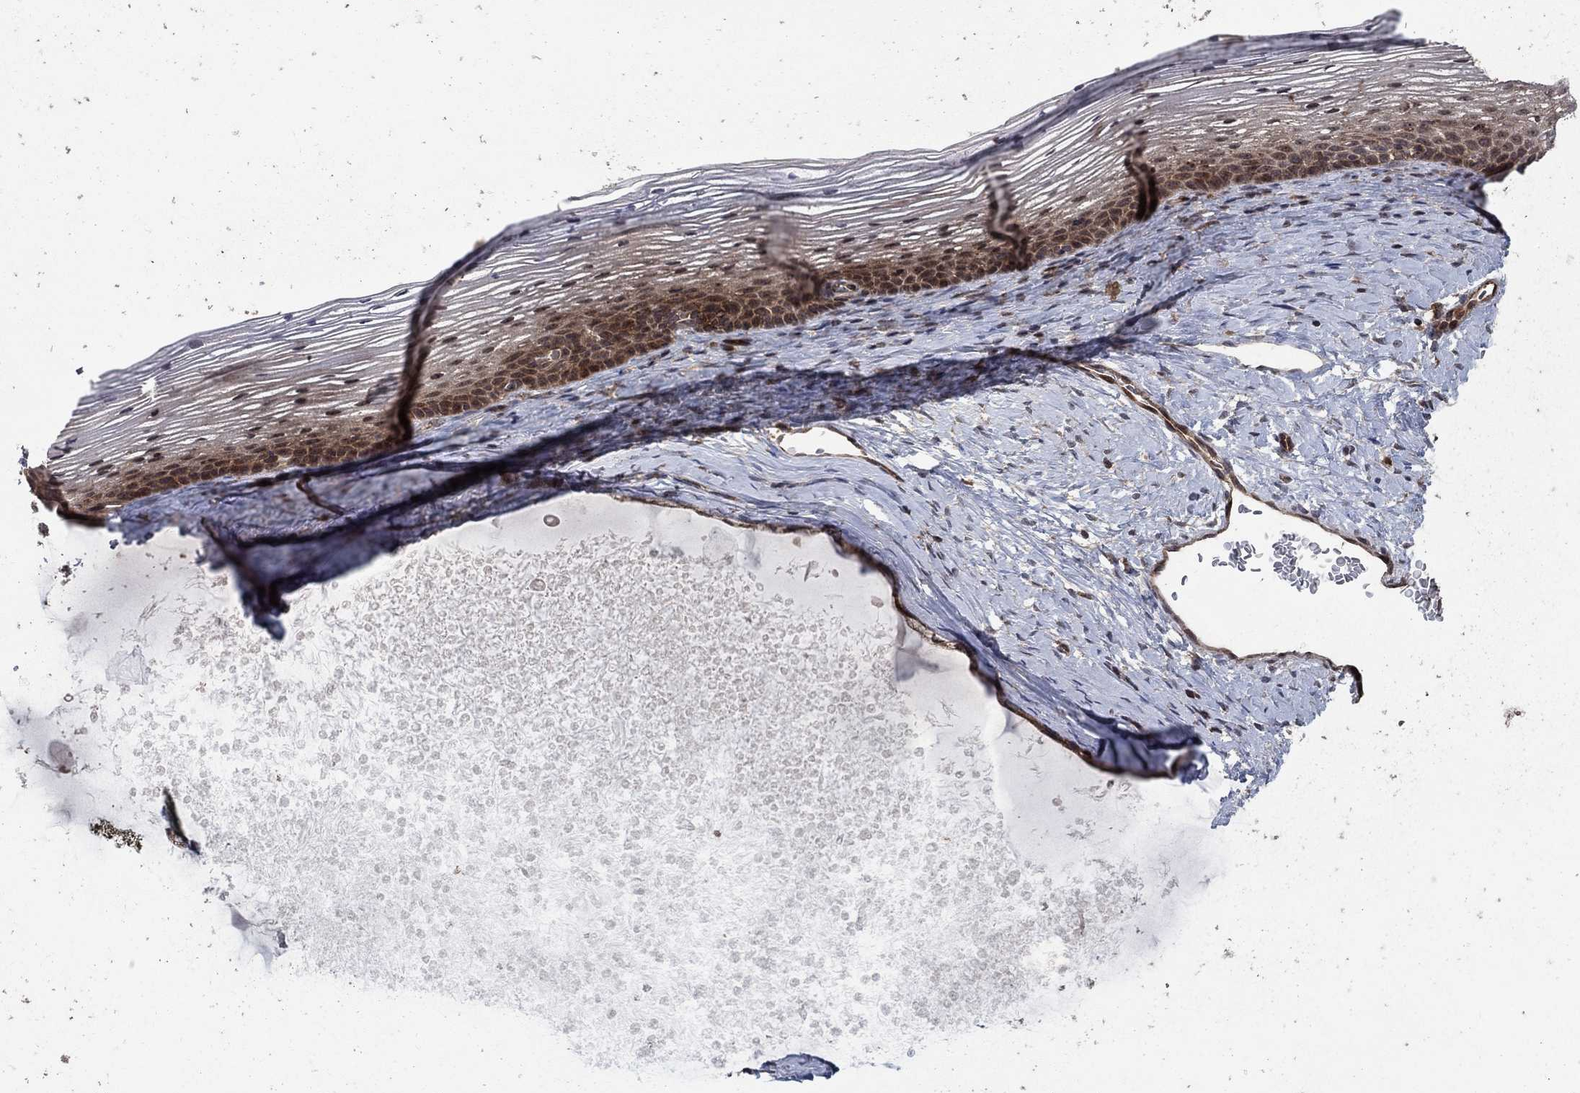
{"staining": {"intensity": "strong", "quantity": ">75%", "location": "cytoplasmic/membranous"}, "tissue": "cervix", "cell_type": "Glandular cells", "image_type": "normal", "snomed": [{"axis": "morphology", "description": "Normal tissue, NOS"}, {"axis": "topography", "description": "Cervix"}], "caption": "The micrograph exhibits staining of unremarkable cervix, revealing strong cytoplasmic/membranous protein positivity (brown color) within glandular cells.", "gene": "IFI35", "patient": {"sex": "female", "age": 39}}